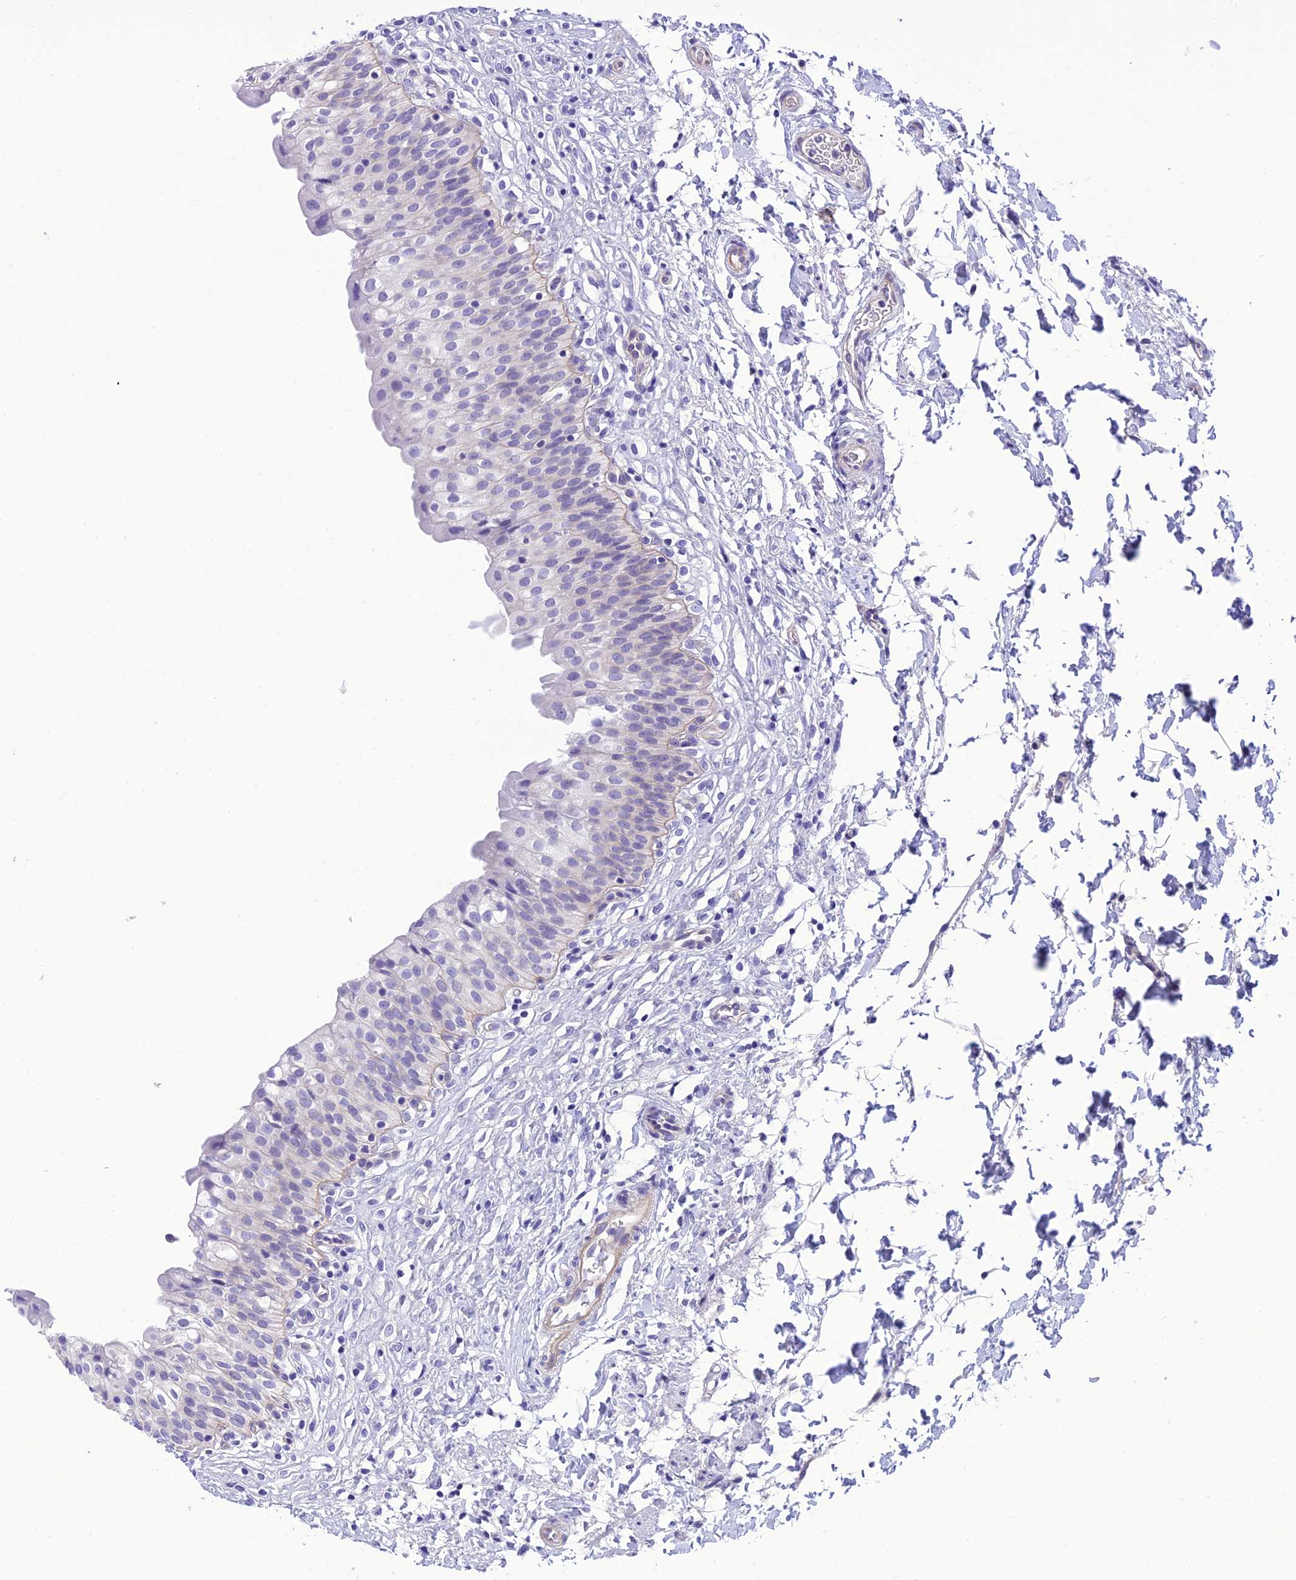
{"staining": {"intensity": "negative", "quantity": "none", "location": "none"}, "tissue": "urinary bladder", "cell_type": "Urothelial cells", "image_type": "normal", "snomed": [{"axis": "morphology", "description": "Normal tissue, NOS"}, {"axis": "topography", "description": "Urinary bladder"}], "caption": "Micrograph shows no protein positivity in urothelial cells of benign urinary bladder.", "gene": "C17orf67", "patient": {"sex": "male", "age": 55}}